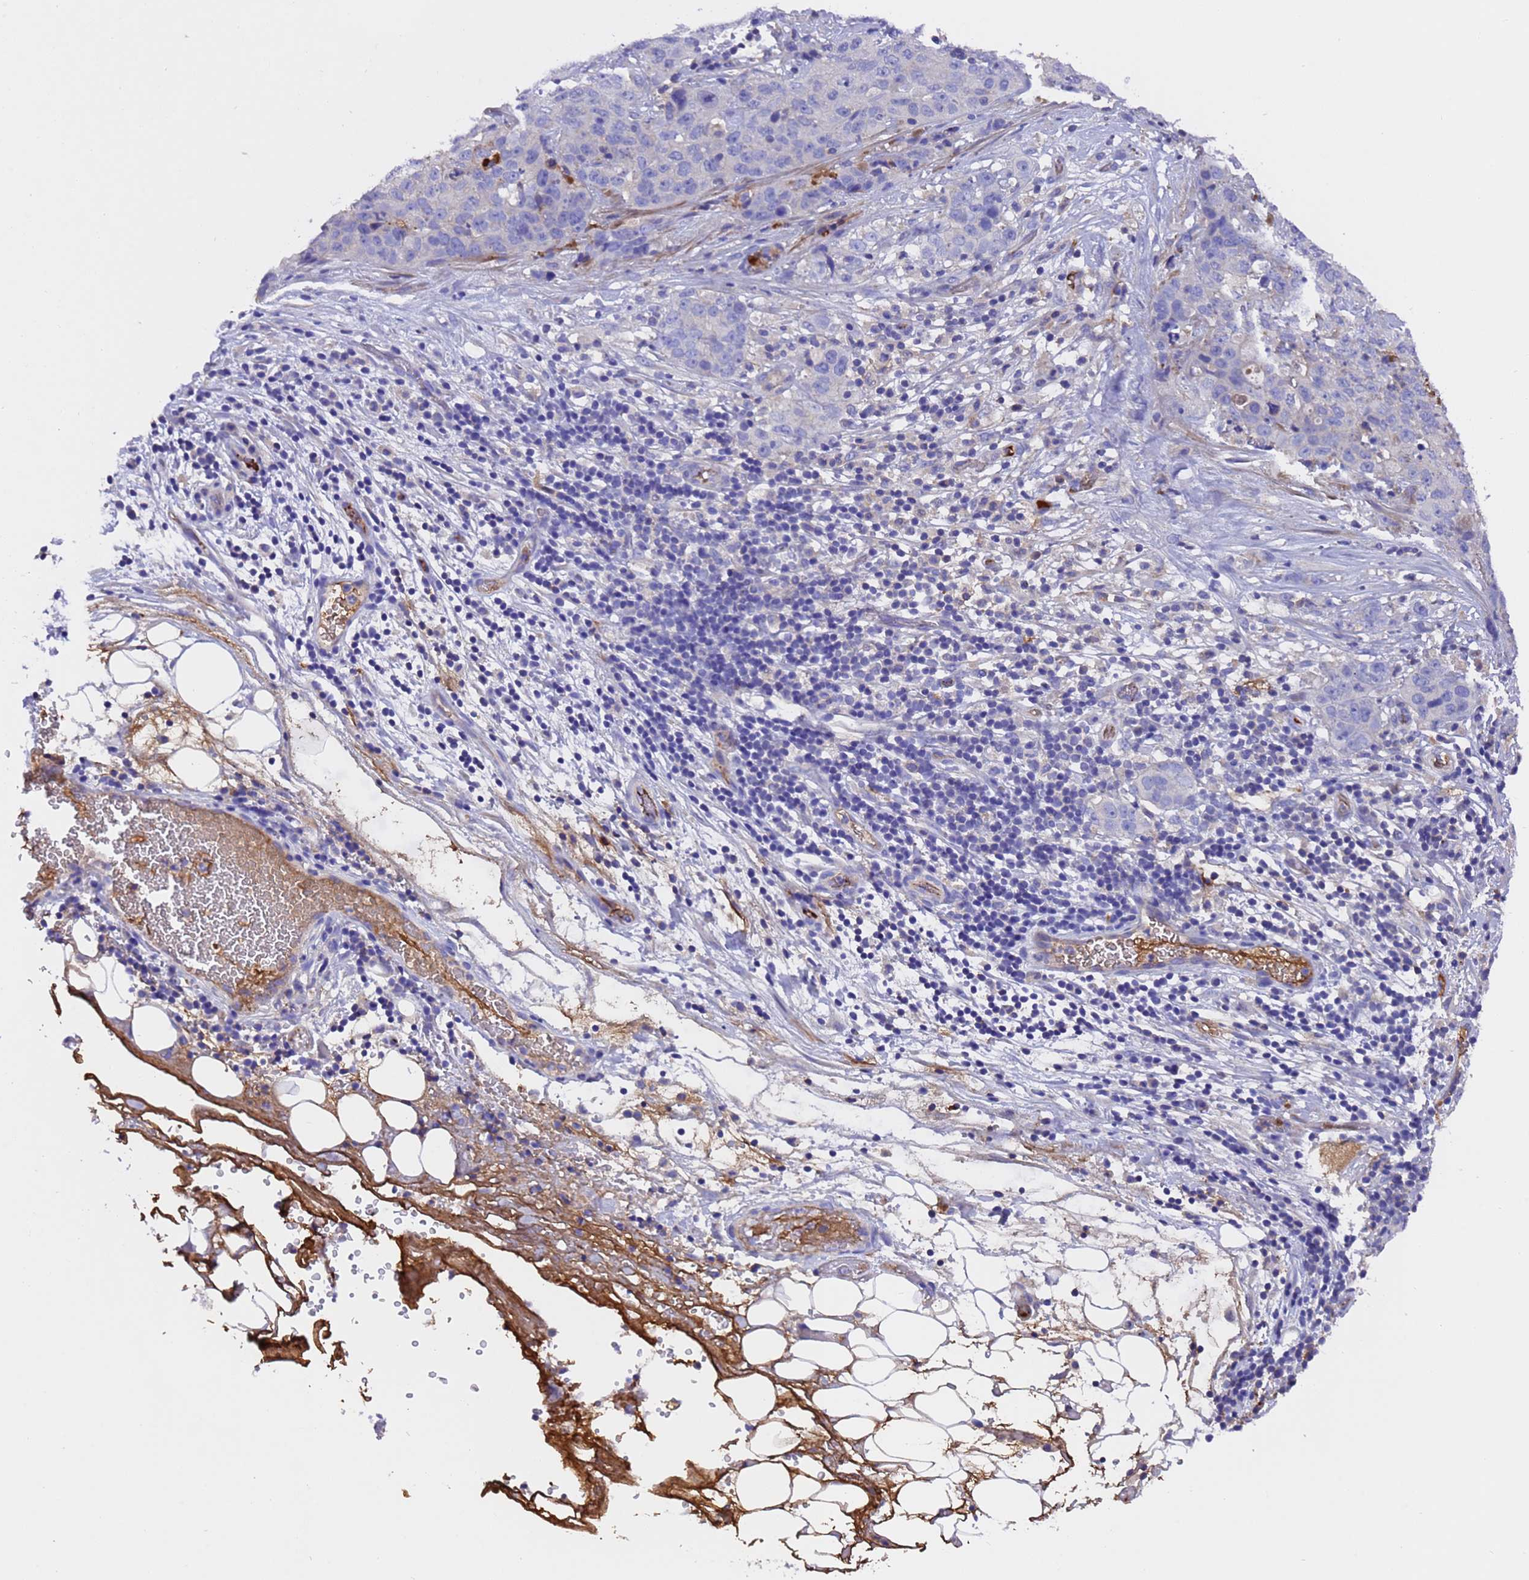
{"staining": {"intensity": "negative", "quantity": "none", "location": "none"}, "tissue": "stomach cancer", "cell_type": "Tumor cells", "image_type": "cancer", "snomed": [{"axis": "morphology", "description": "Normal tissue, NOS"}, {"axis": "morphology", "description": "Adenocarcinoma, NOS"}, {"axis": "topography", "description": "Lymph node"}, {"axis": "topography", "description": "Stomach"}], "caption": "This is an IHC photomicrograph of stomach cancer (adenocarcinoma). There is no positivity in tumor cells.", "gene": "ELP6", "patient": {"sex": "male", "age": 48}}